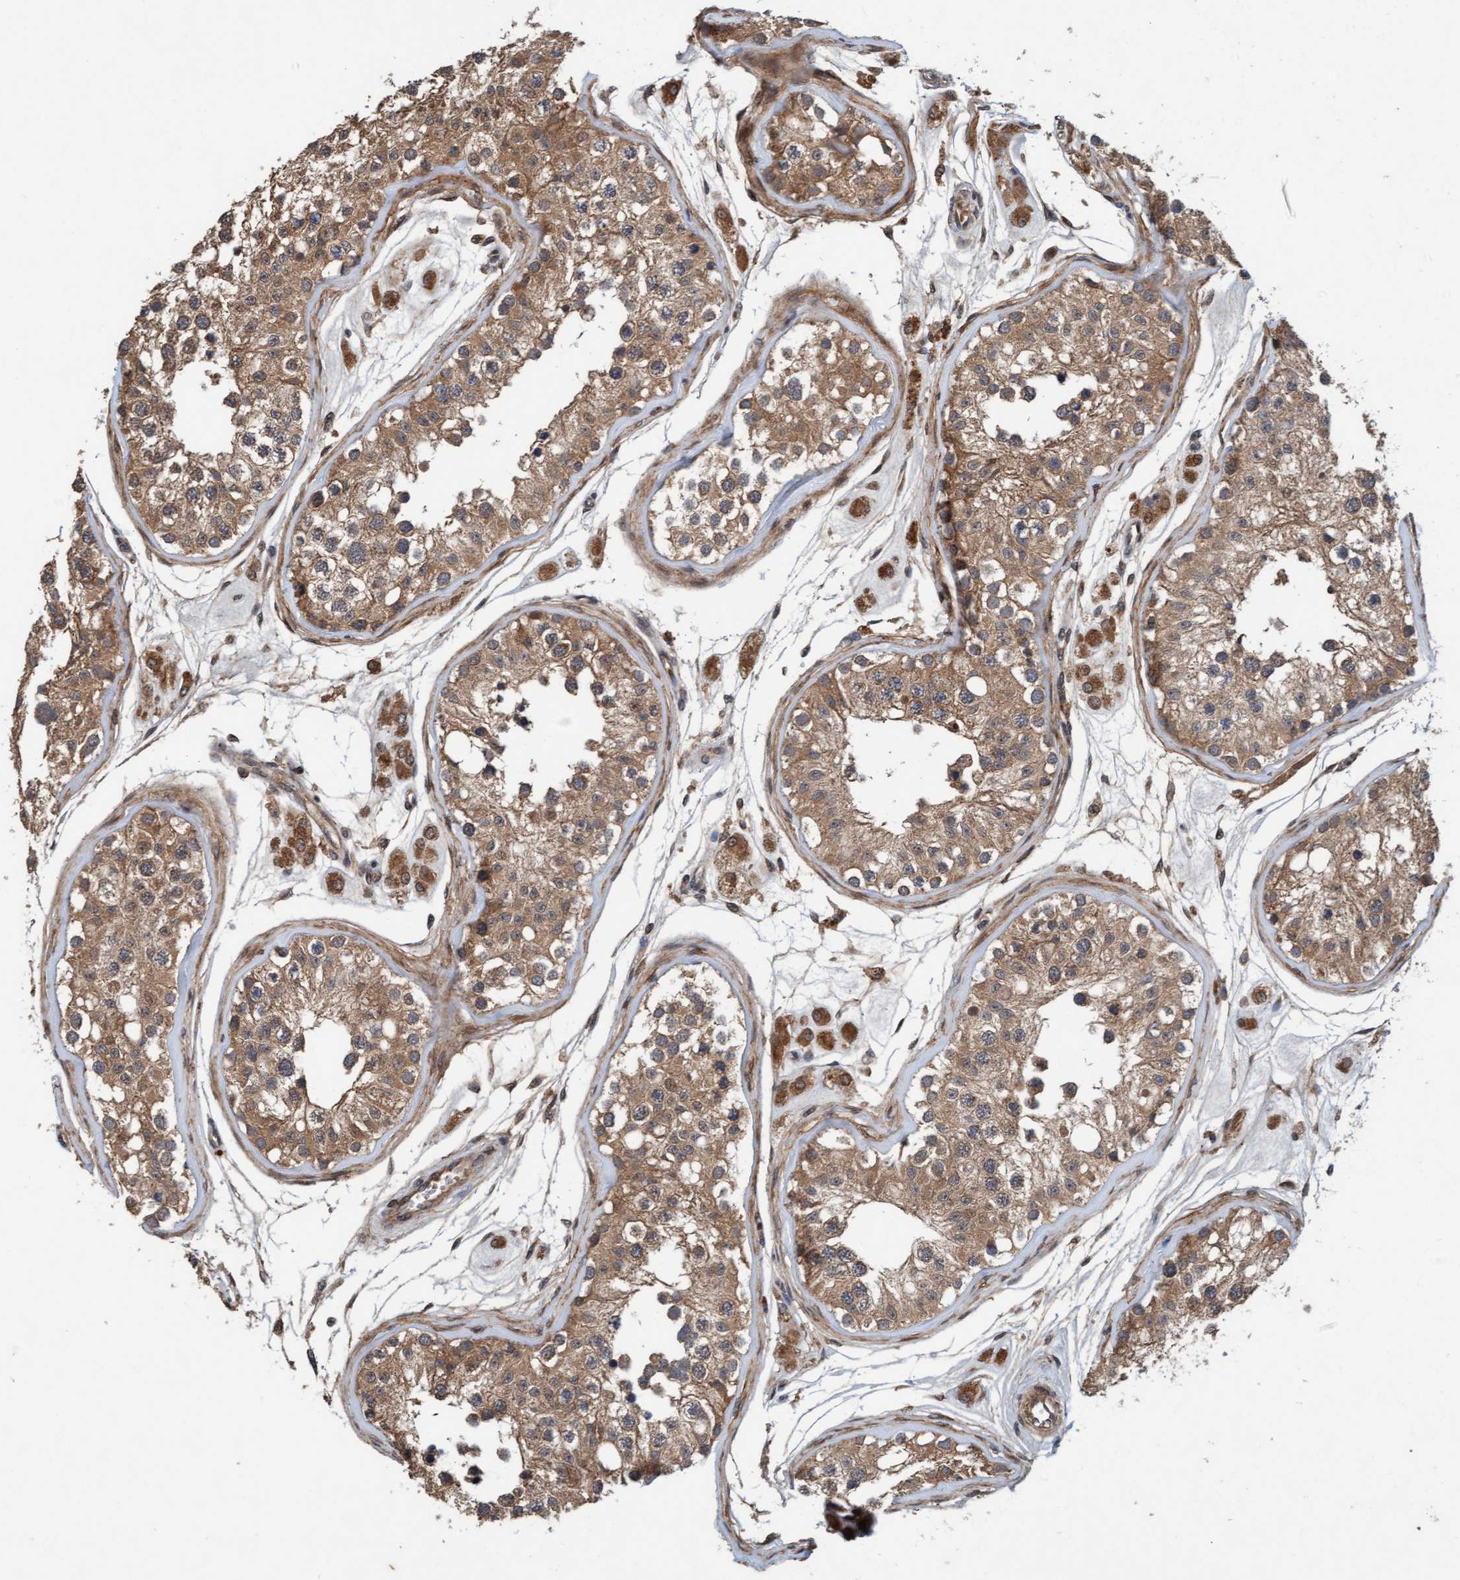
{"staining": {"intensity": "moderate", "quantity": ">75%", "location": "cytoplasmic/membranous"}, "tissue": "testis", "cell_type": "Cells in seminiferous ducts", "image_type": "normal", "snomed": [{"axis": "morphology", "description": "Normal tissue, NOS"}, {"axis": "morphology", "description": "Adenocarcinoma, metastatic, NOS"}, {"axis": "topography", "description": "Testis"}], "caption": "Immunohistochemical staining of unremarkable testis exhibits medium levels of moderate cytoplasmic/membranous staining in approximately >75% of cells in seminiferous ducts.", "gene": "MLXIP", "patient": {"sex": "male", "age": 26}}